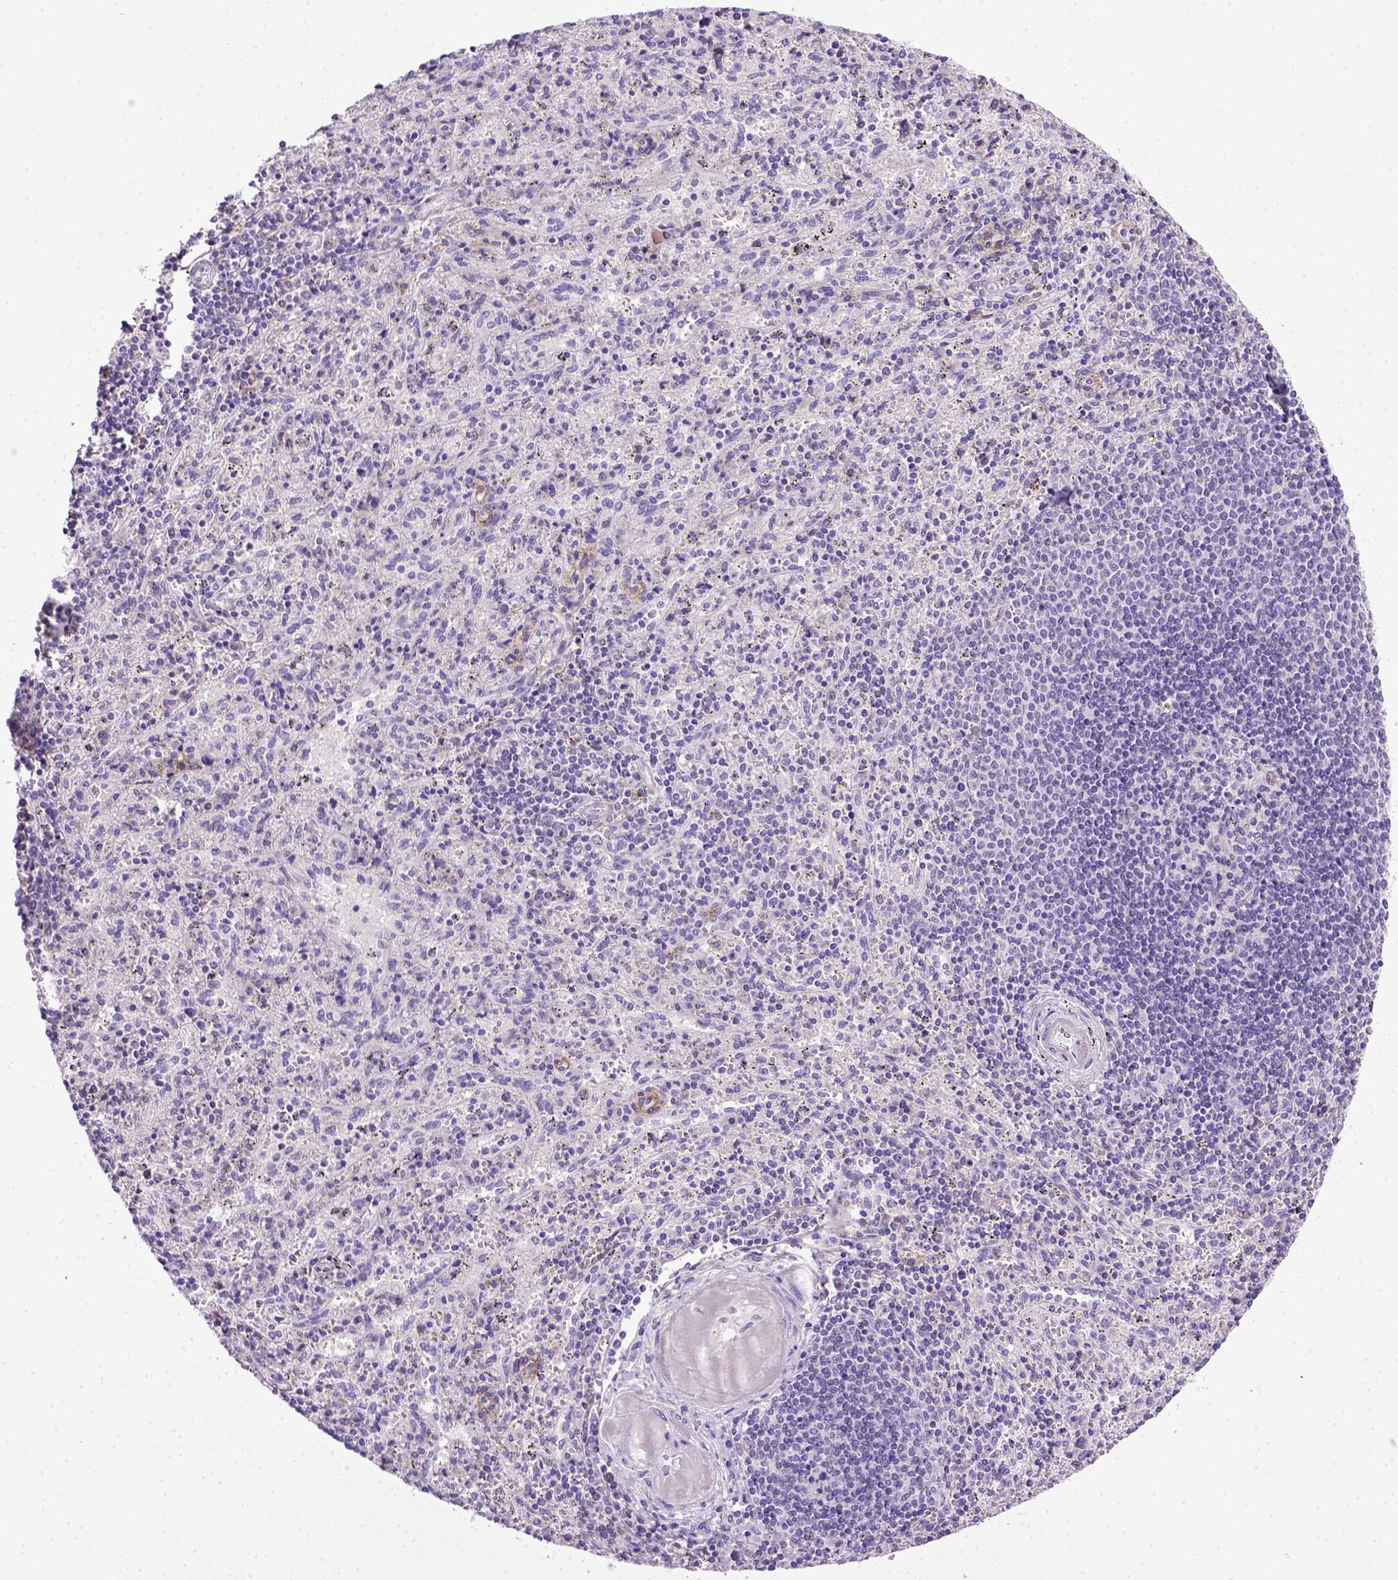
{"staining": {"intensity": "negative", "quantity": "none", "location": "none"}, "tissue": "spleen", "cell_type": "Cells in red pulp", "image_type": "normal", "snomed": [{"axis": "morphology", "description": "Normal tissue, NOS"}, {"axis": "topography", "description": "Spleen"}], "caption": "This micrograph is of benign spleen stained with immunohistochemistry to label a protein in brown with the nuclei are counter-stained blue. There is no positivity in cells in red pulp.", "gene": "CDH1", "patient": {"sex": "male", "age": 57}}